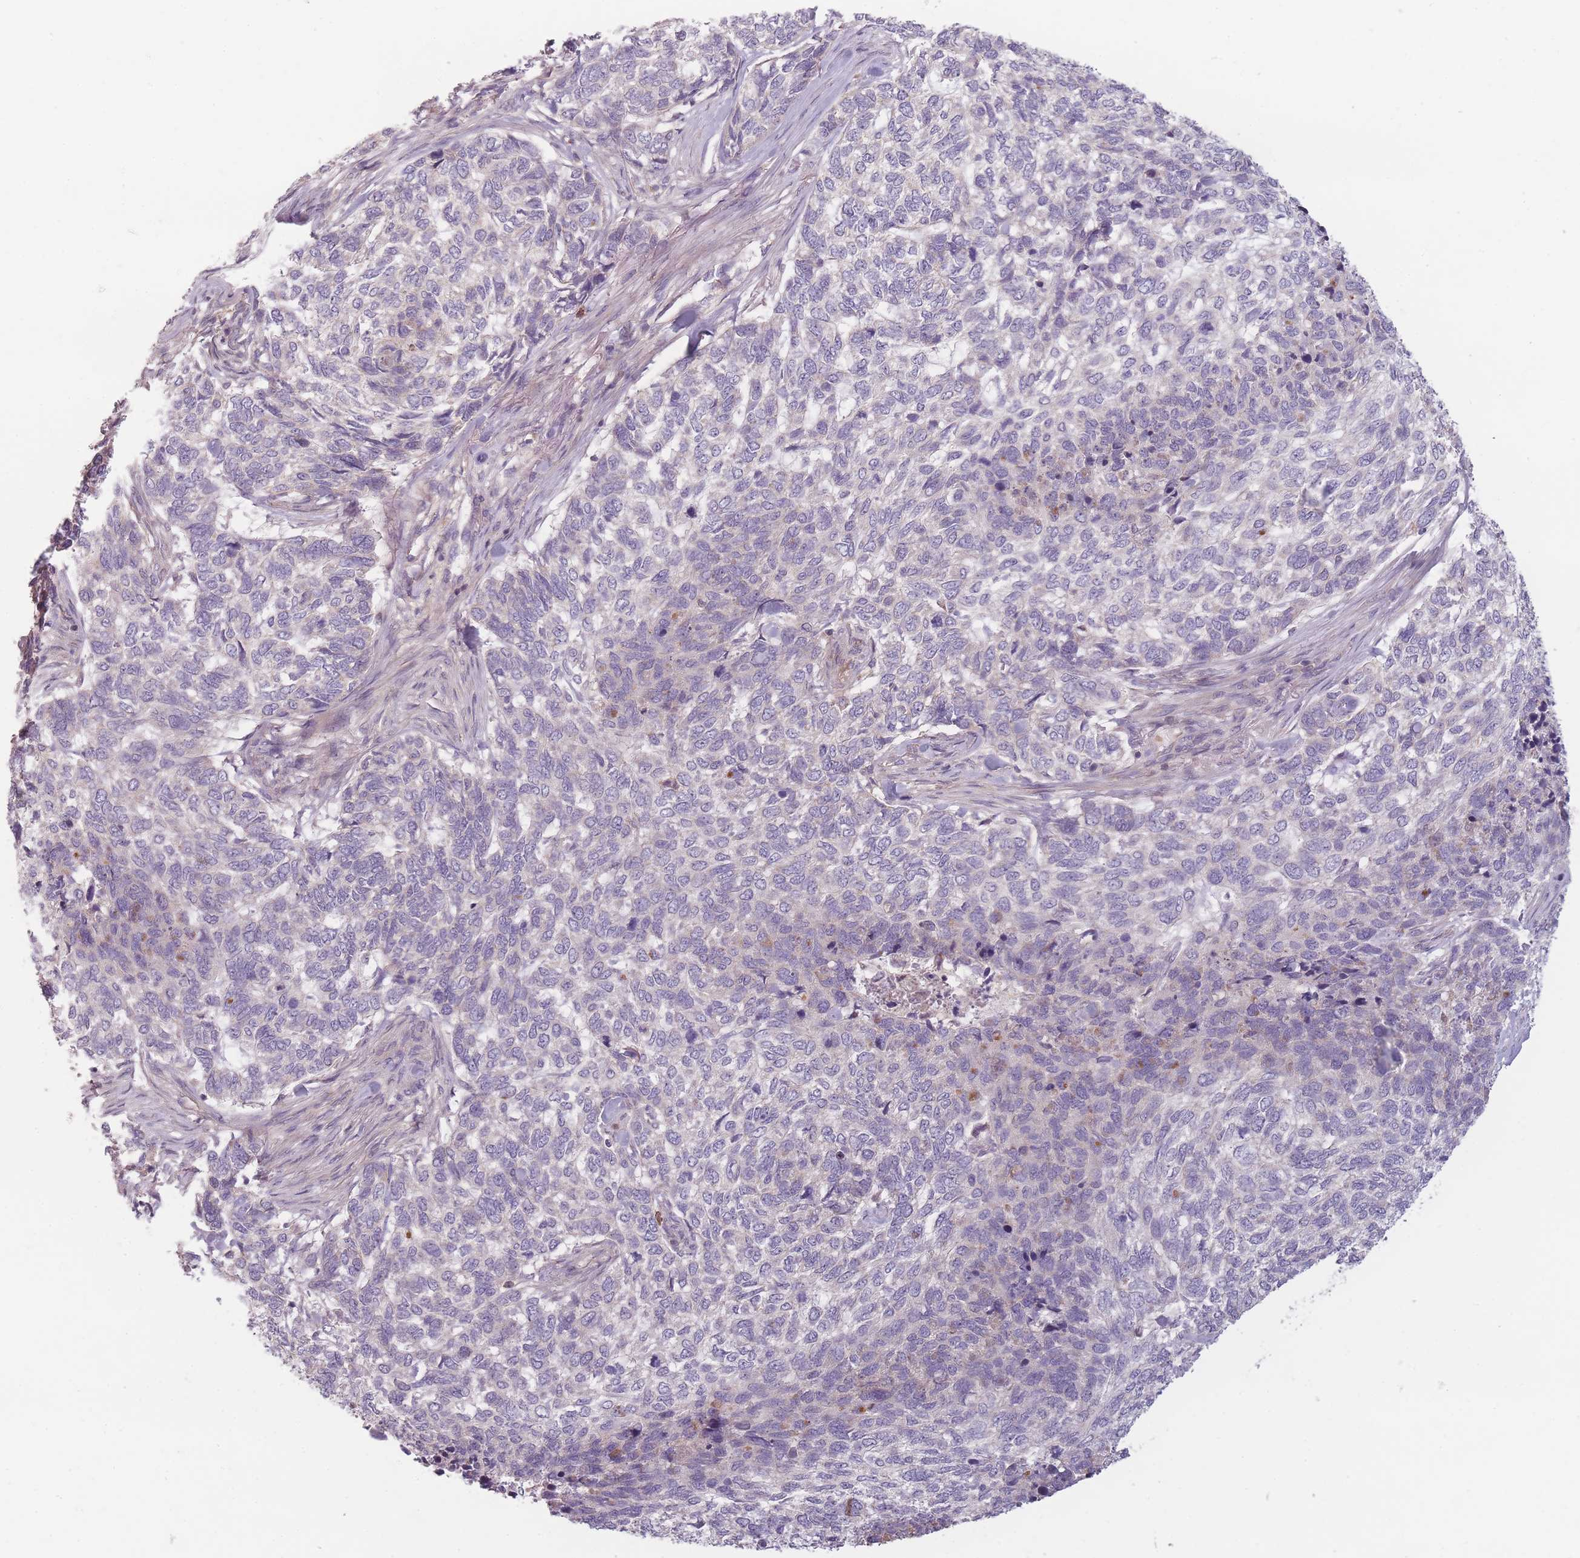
{"staining": {"intensity": "negative", "quantity": "none", "location": "none"}, "tissue": "skin cancer", "cell_type": "Tumor cells", "image_type": "cancer", "snomed": [{"axis": "morphology", "description": "Basal cell carcinoma"}, {"axis": "topography", "description": "Skin"}], "caption": "The photomicrograph demonstrates no significant staining in tumor cells of skin basal cell carcinoma.", "gene": "NT5DC2", "patient": {"sex": "female", "age": 65}}